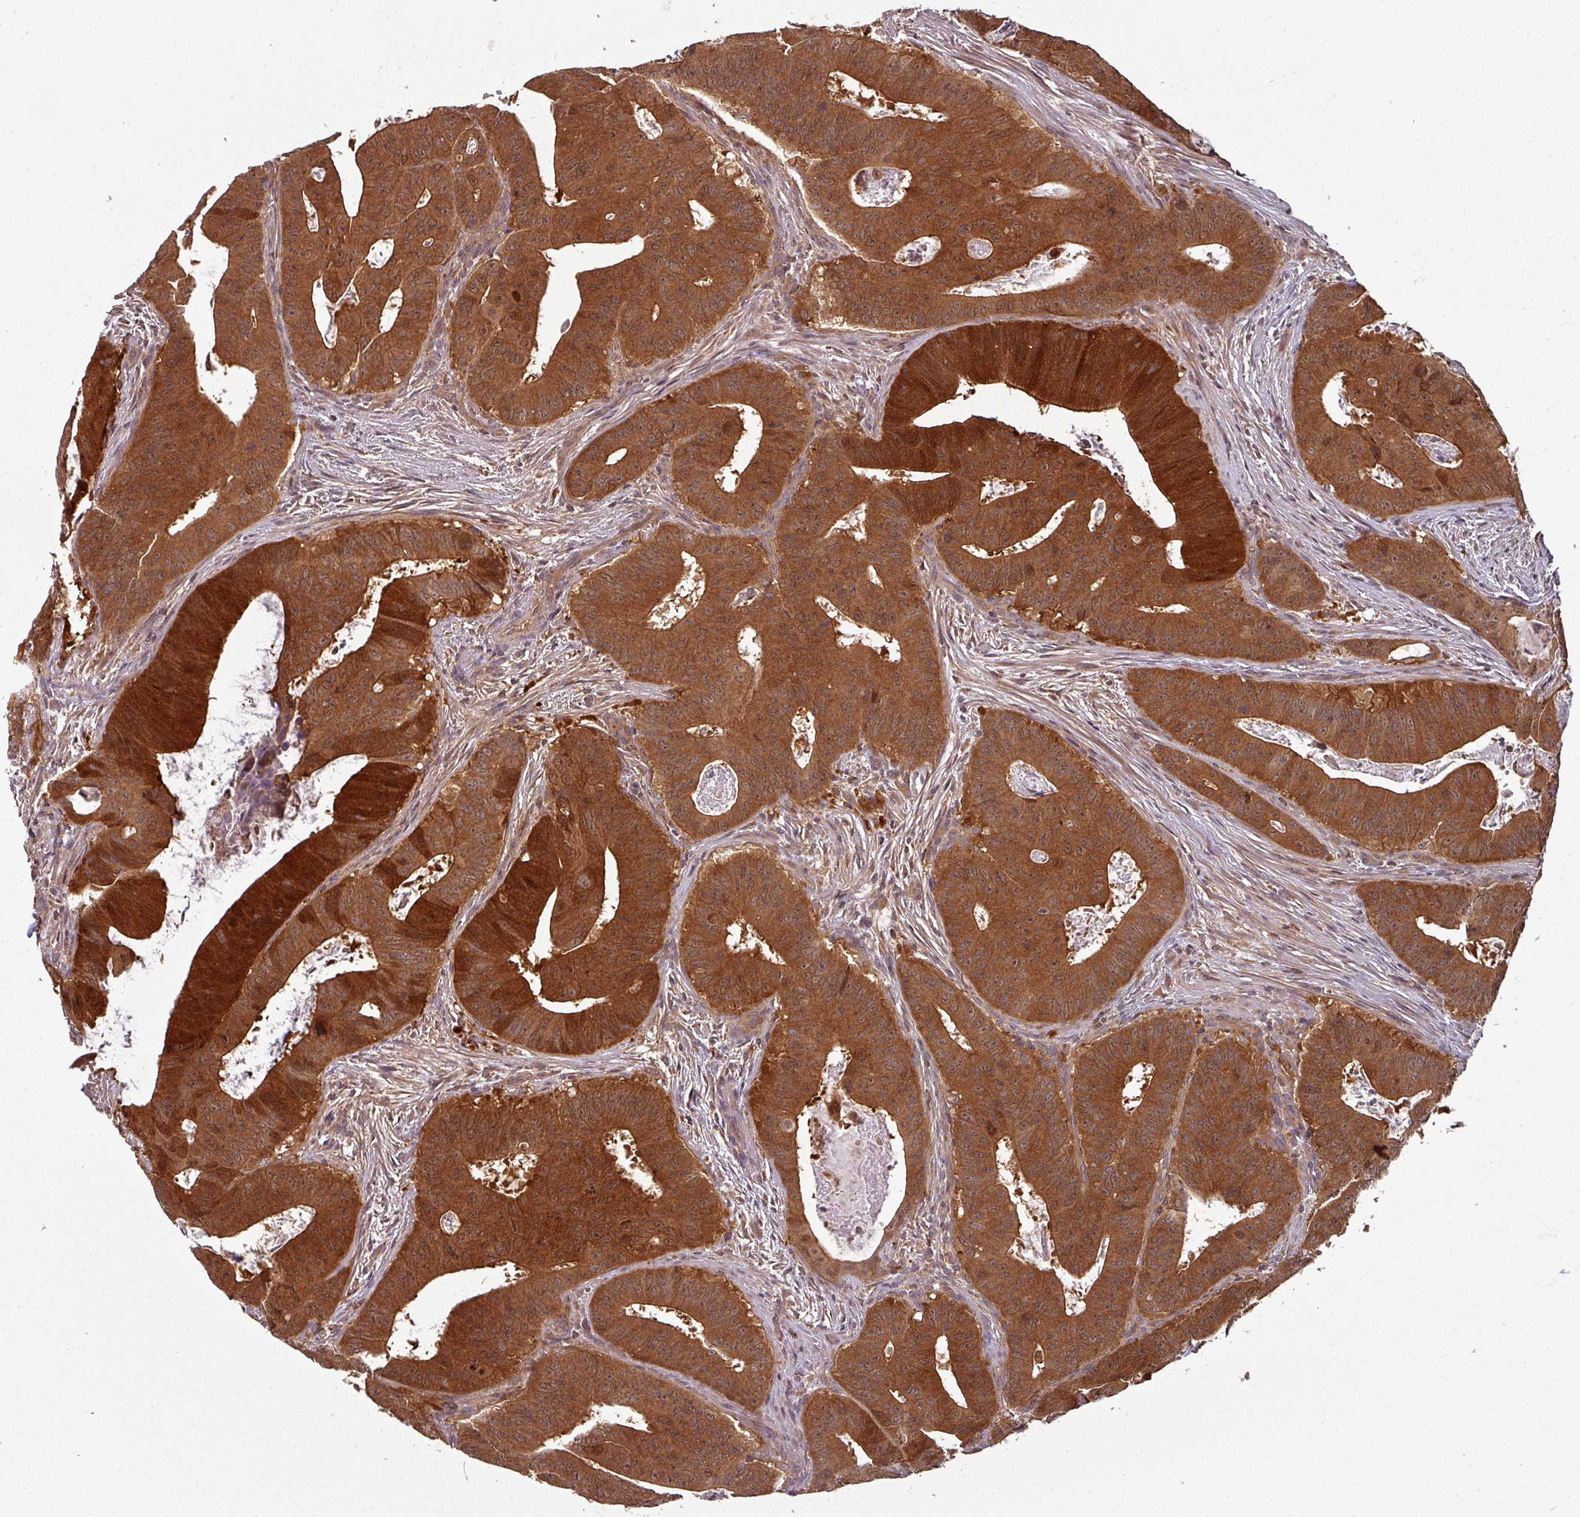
{"staining": {"intensity": "strong", "quantity": ">75%", "location": "cytoplasmic/membranous,nuclear"}, "tissue": "colorectal cancer", "cell_type": "Tumor cells", "image_type": "cancer", "snomed": [{"axis": "morphology", "description": "Adenocarcinoma, NOS"}, {"axis": "topography", "description": "Rectum"}], "caption": "This image displays IHC staining of human colorectal cancer (adenocarcinoma), with high strong cytoplasmic/membranous and nuclear expression in about >75% of tumor cells.", "gene": "GSKIP", "patient": {"sex": "female", "age": 75}}